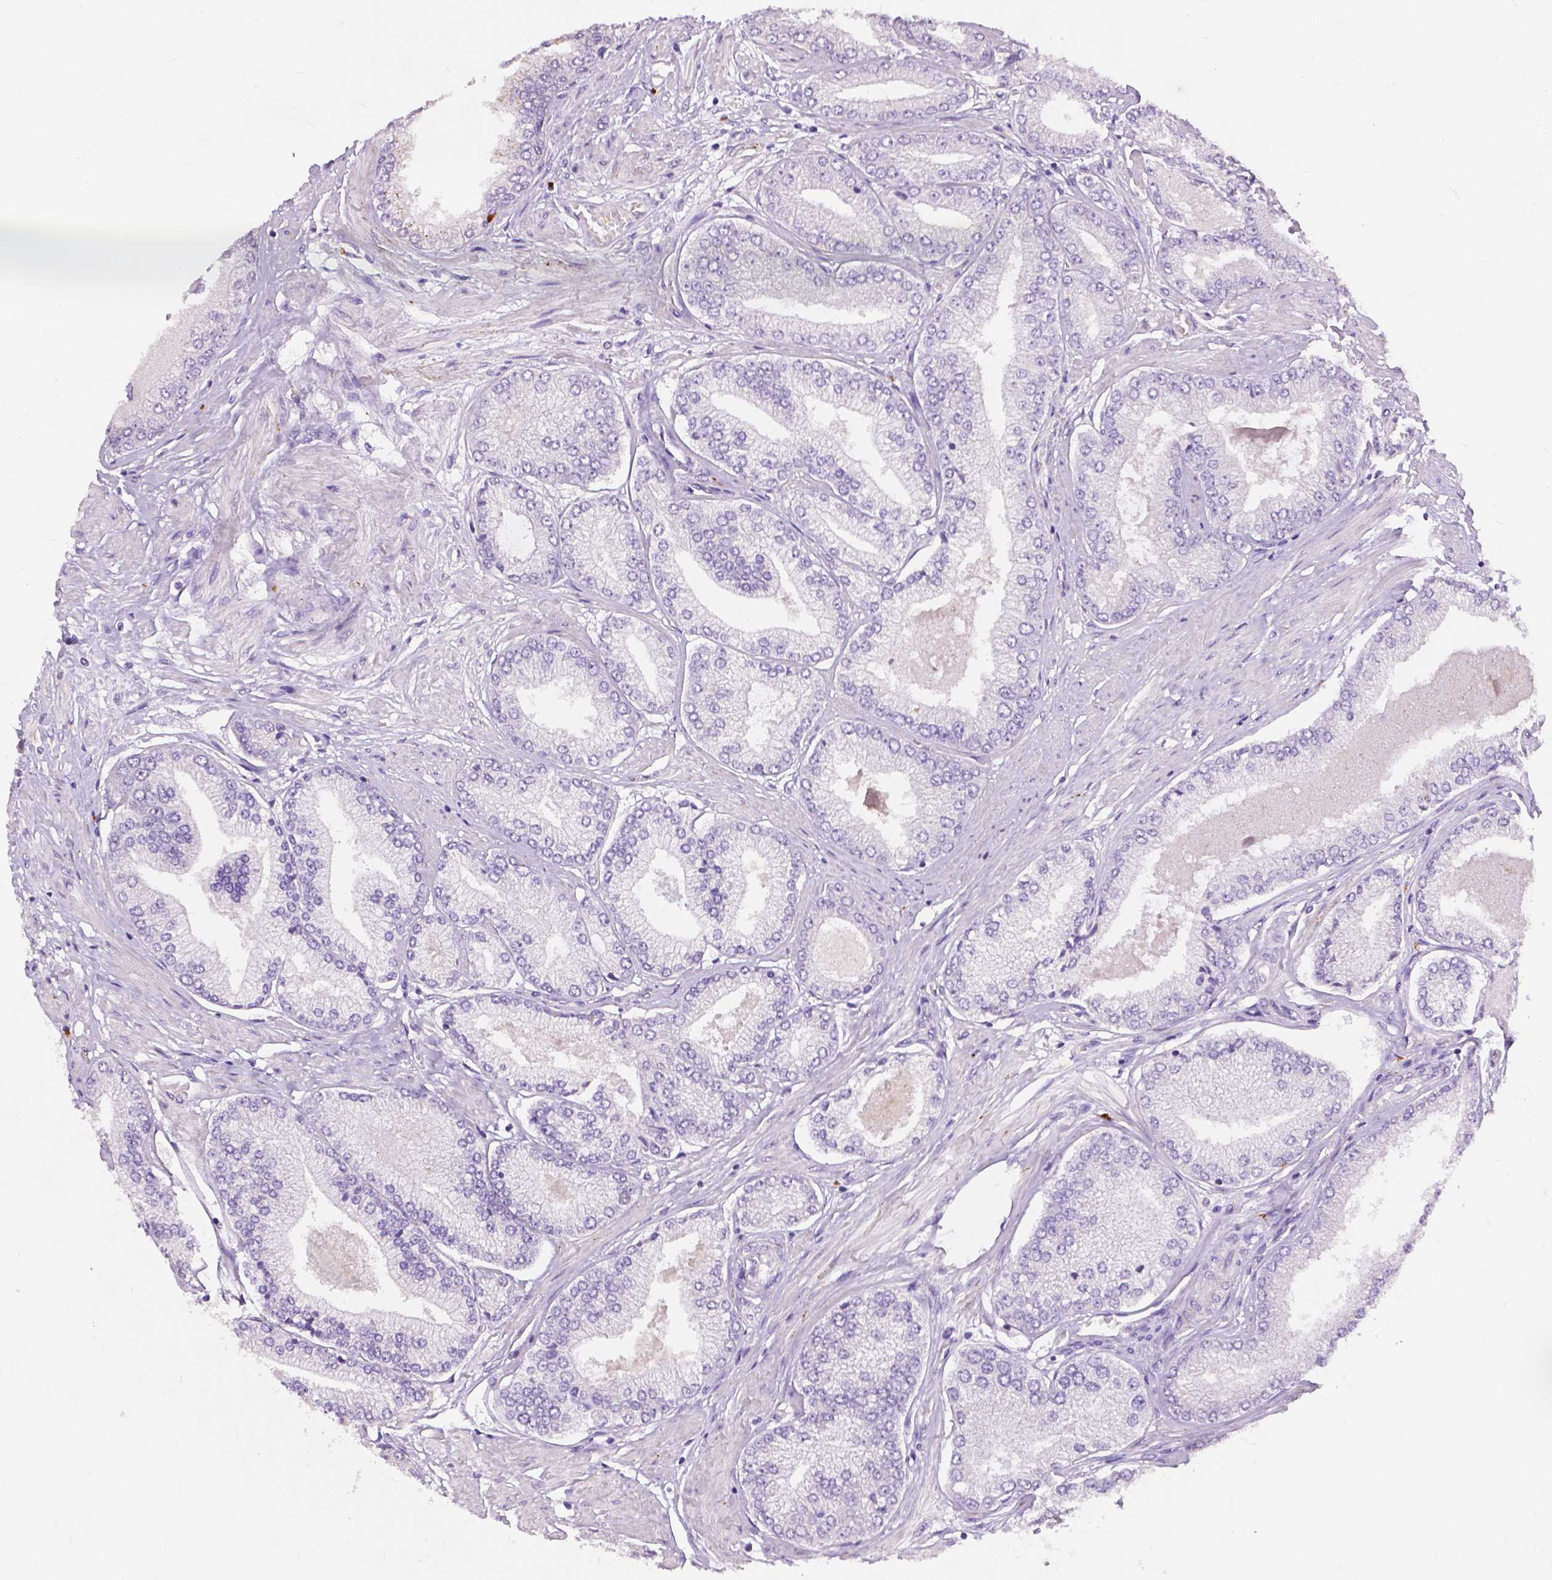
{"staining": {"intensity": "negative", "quantity": "none", "location": "none"}, "tissue": "prostate cancer", "cell_type": "Tumor cells", "image_type": "cancer", "snomed": [{"axis": "morphology", "description": "Adenocarcinoma, Low grade"}, {"axis": "topography", "description": "Prostate"}], "caption": "This photomicrograph is of prostate cancer (adenocarcinoma (low-grade)) stained with immunohistochemistry (IHC) to label a protein in brown with the nuclei are counter-stained blue. There is no staining in tumor cells.", "gene": "CXCR2", "patient": {"sex": "male", "age": 55}}